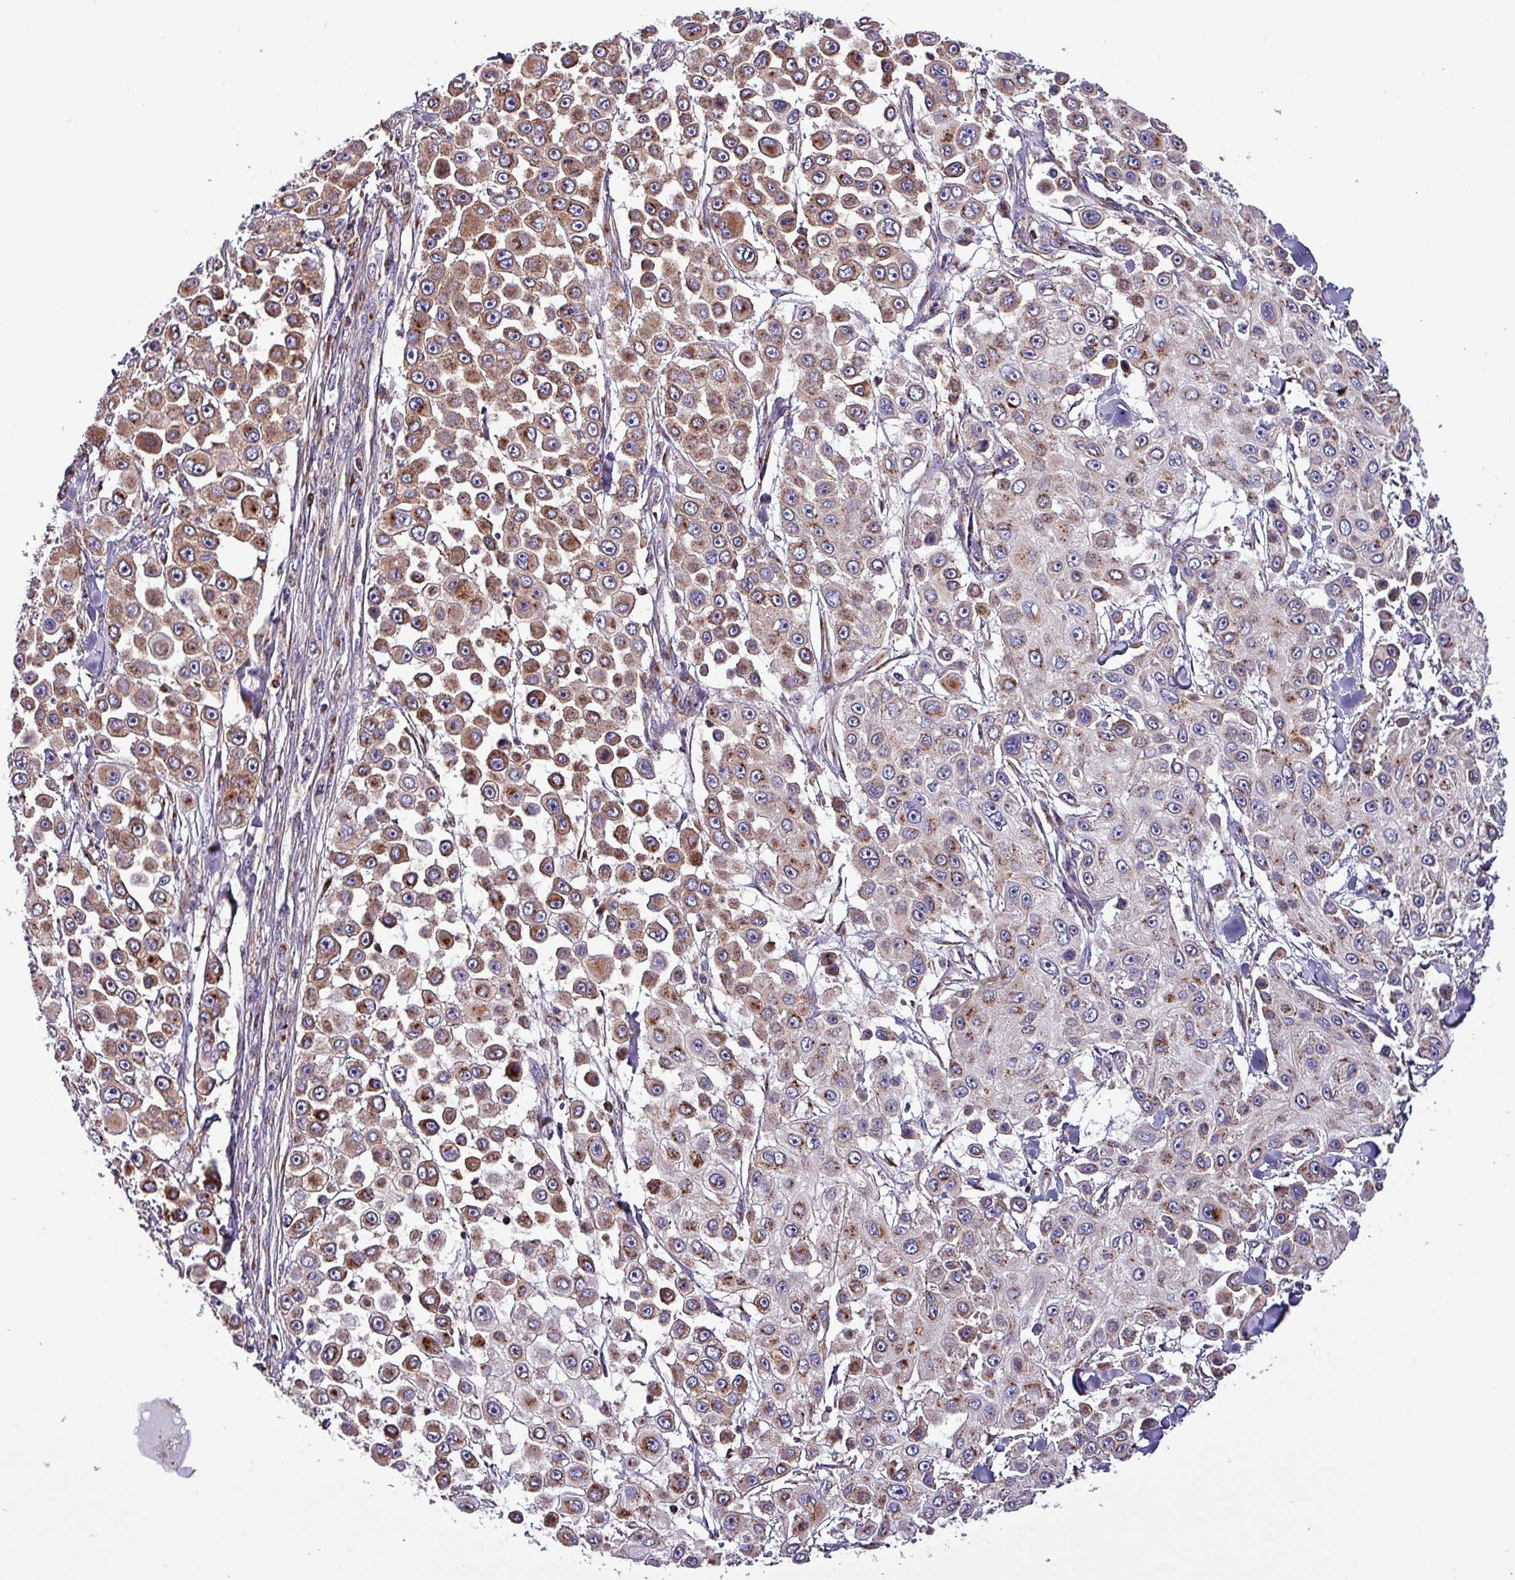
{"staining": {"intensity": "moderate", "quantity": ">75%", "location": "cytoplasmic/membranous"}, "tissue": "skin cancer", "cell_type": "Tumor cells", "image_type": "cancer", "snomed": [{"axis": "morphology", "description": "Squamous cell carcinoma, NOS"}, {"axis": "topography", "description": "Skin"}], "caption": "Immunohistochemical staining of skin cancer (squamous cell carcinoma) displays moderate cytoplasmic/membranous protein expression in approximately >75% of tumor cells.", "gene": "VAMP4", "patient": {"sex": "male", "age": 67}}